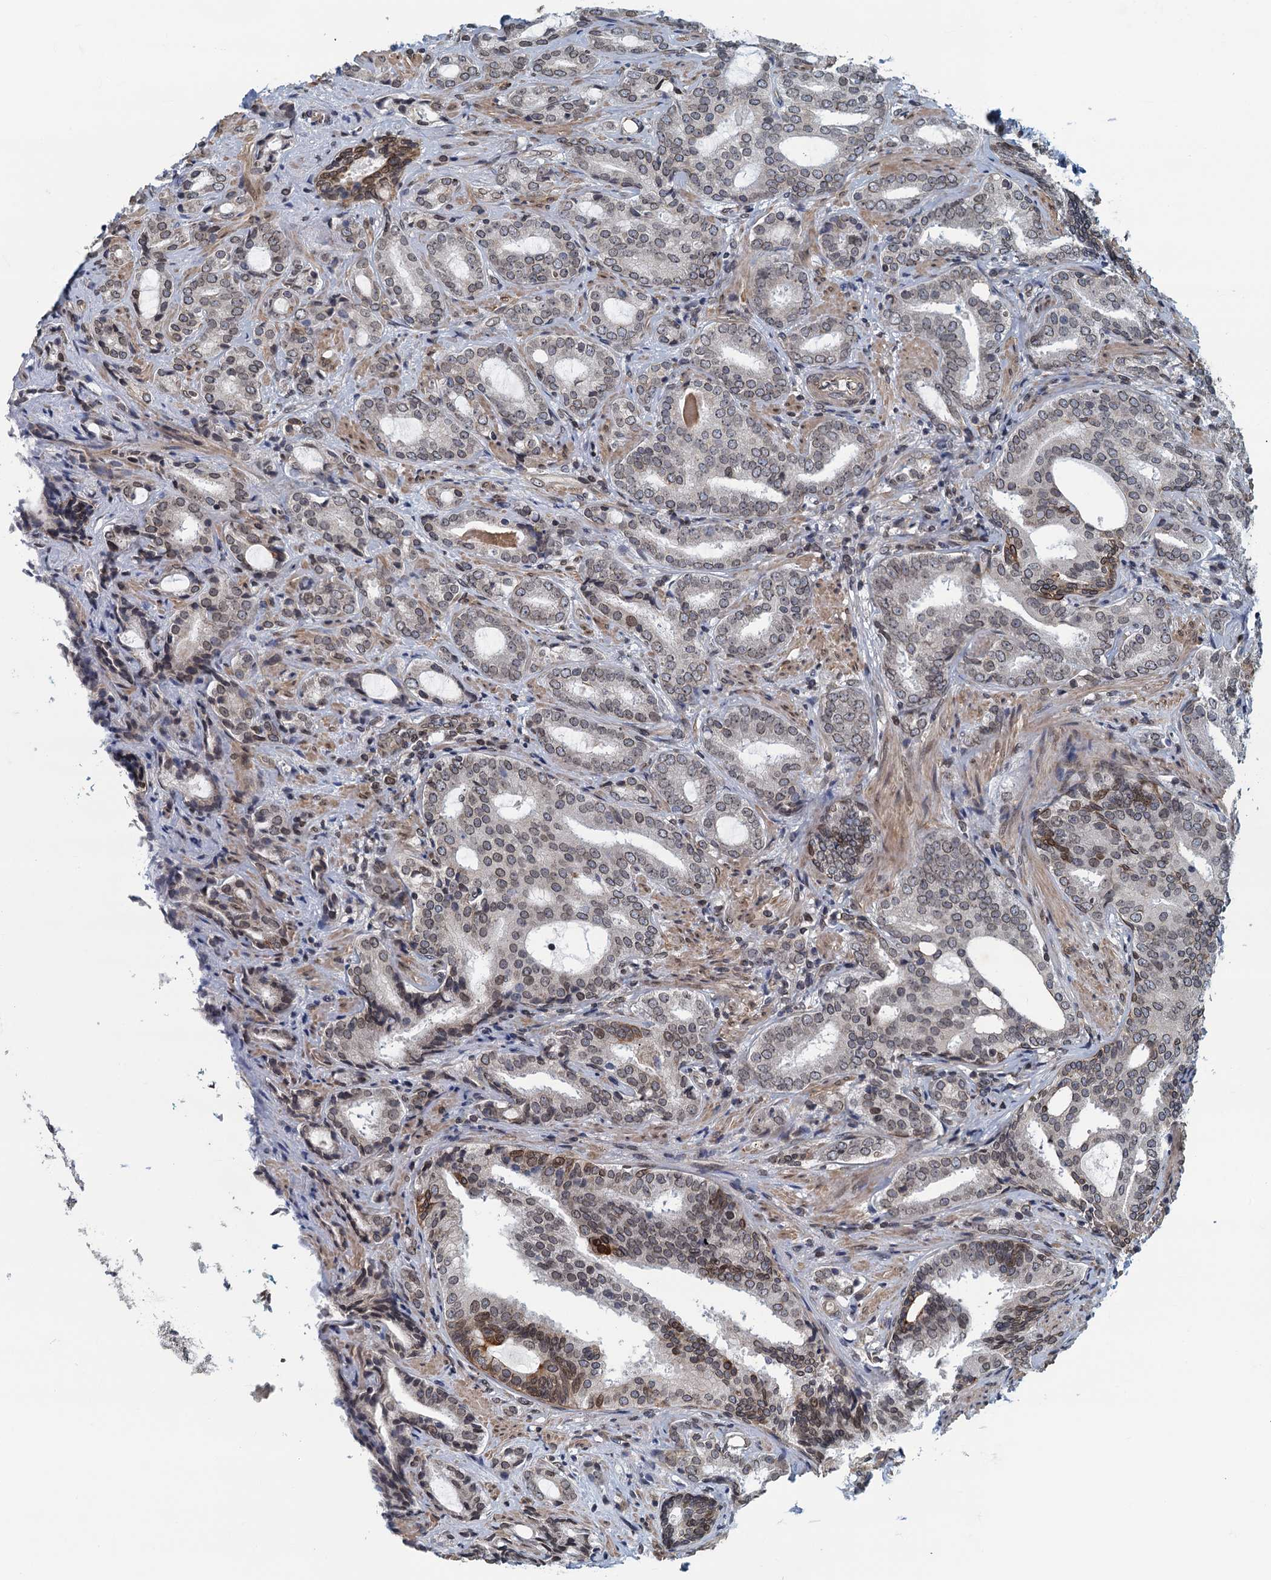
{"staining": {"intensity": "weak", "quantity": ">75%", "location": "cytoplasmic/membranous,nuclear"}, "tissue": "prostate cancer", "cell_type": "Tumor cells", "image_type": "cancer", "snomed": [{"axis": "morphology", "description": "Adenocarcinoma, High grade"}, {"axis": "topography", "description": "Prostate"}], "caption": "Human adenocarcinoma (high-grade) (prostate) stained with a protein marker shows weak staining in tumor cells.", "gene": "CCDC34", "patient": {"sex": "male", "age": 63}}